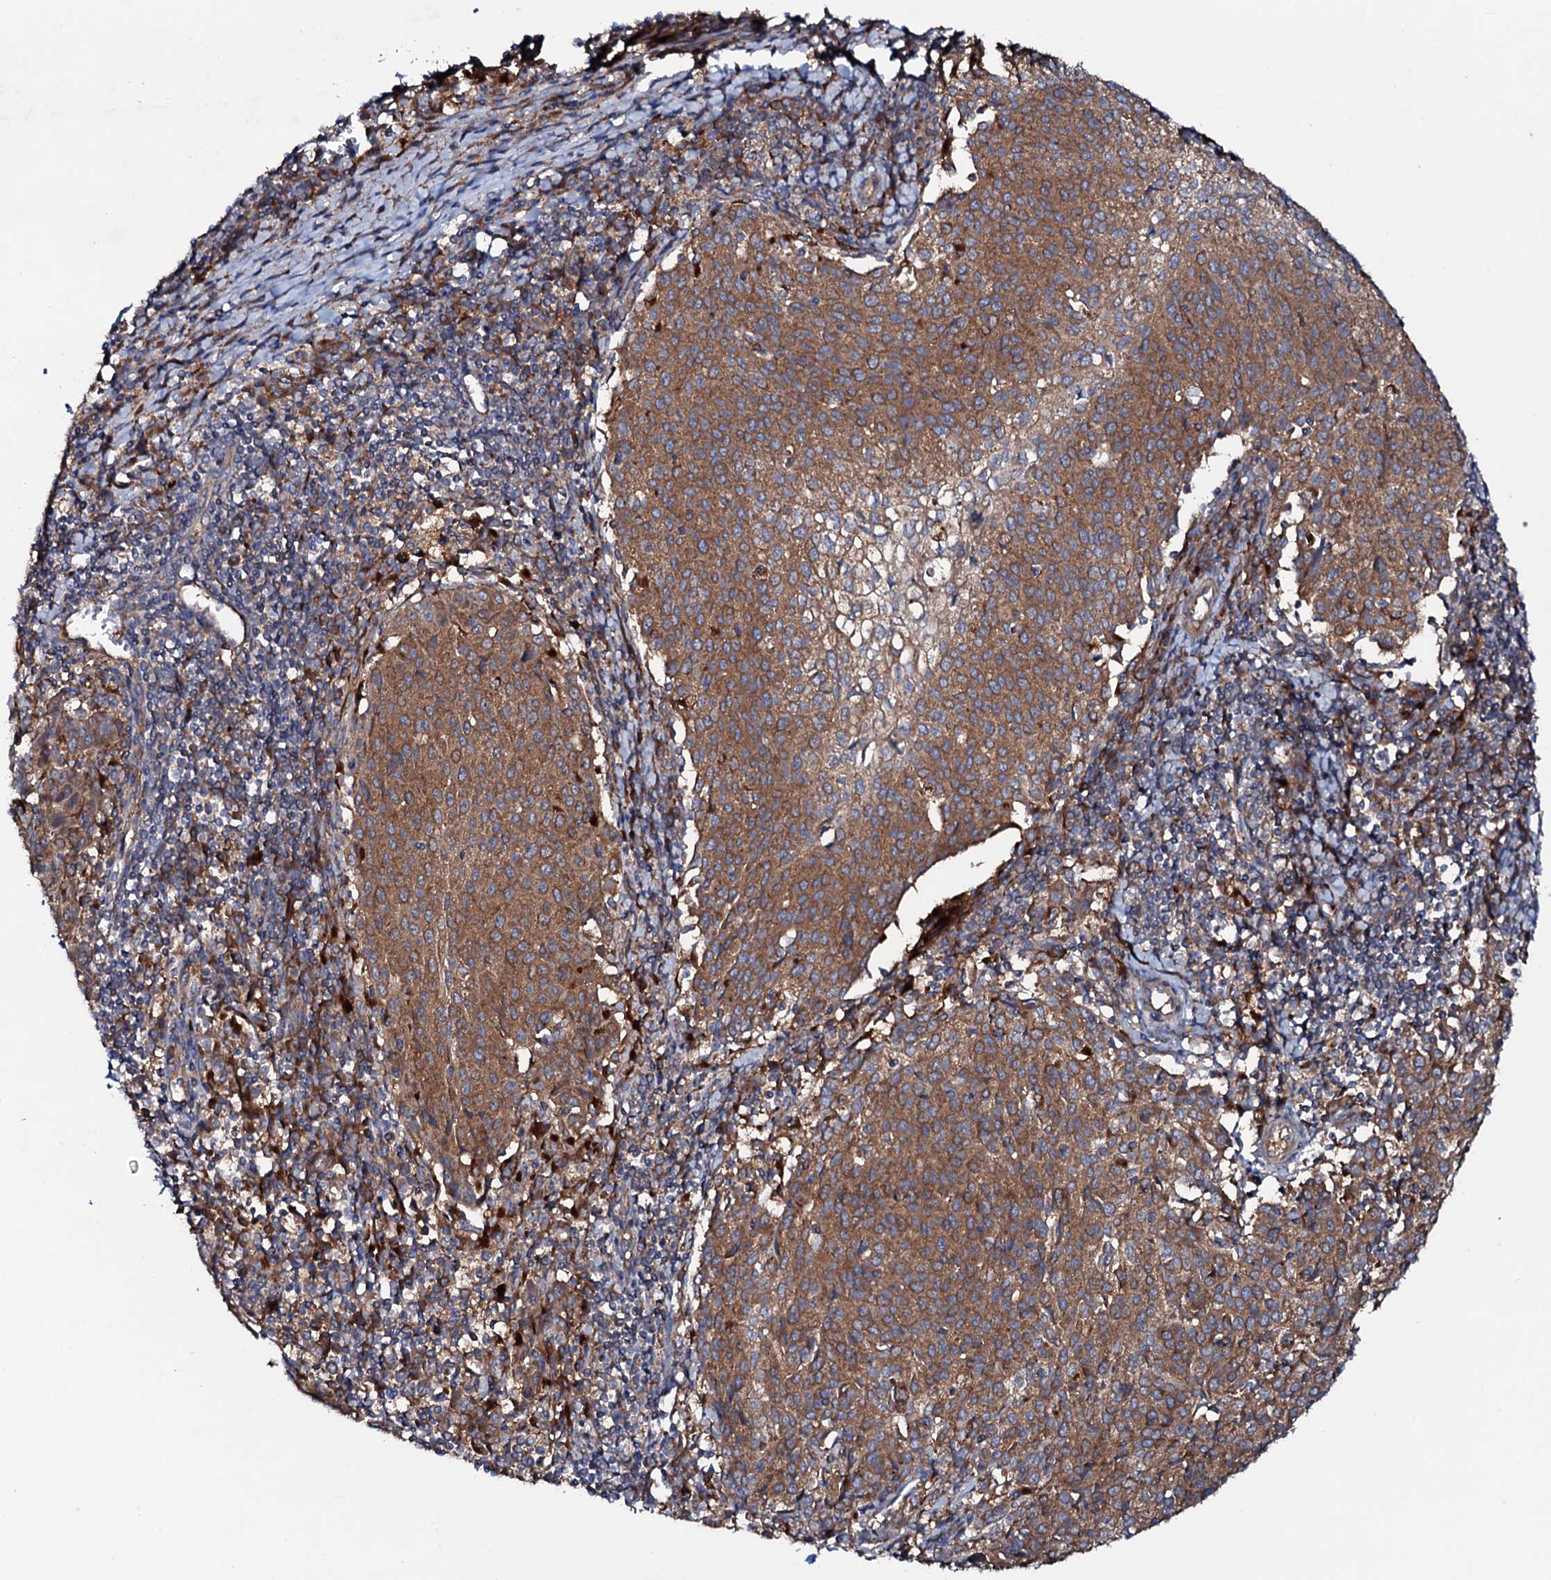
{"staining": {"intensity": "moderate", "quantity": ">75%", "location": "cytoplasmic/membranous"}, "tissue": "cervical cancer", "cell_type": "Tumor cells", "image_type": "cancer", "snomed": [{"axis": "morphology", "description": "Squamous cell carcinoma, NOS"}, {"axis": "topography", "description": "Cervix"}], "caption": "Cervical cancer stained for a protein (brown) reveals moderate cytoplasmic/membranous positive expression in approximately >75% of tumor cells.", "gene": "P2RX4", "patient": {"sex": "female", "age": 46}}